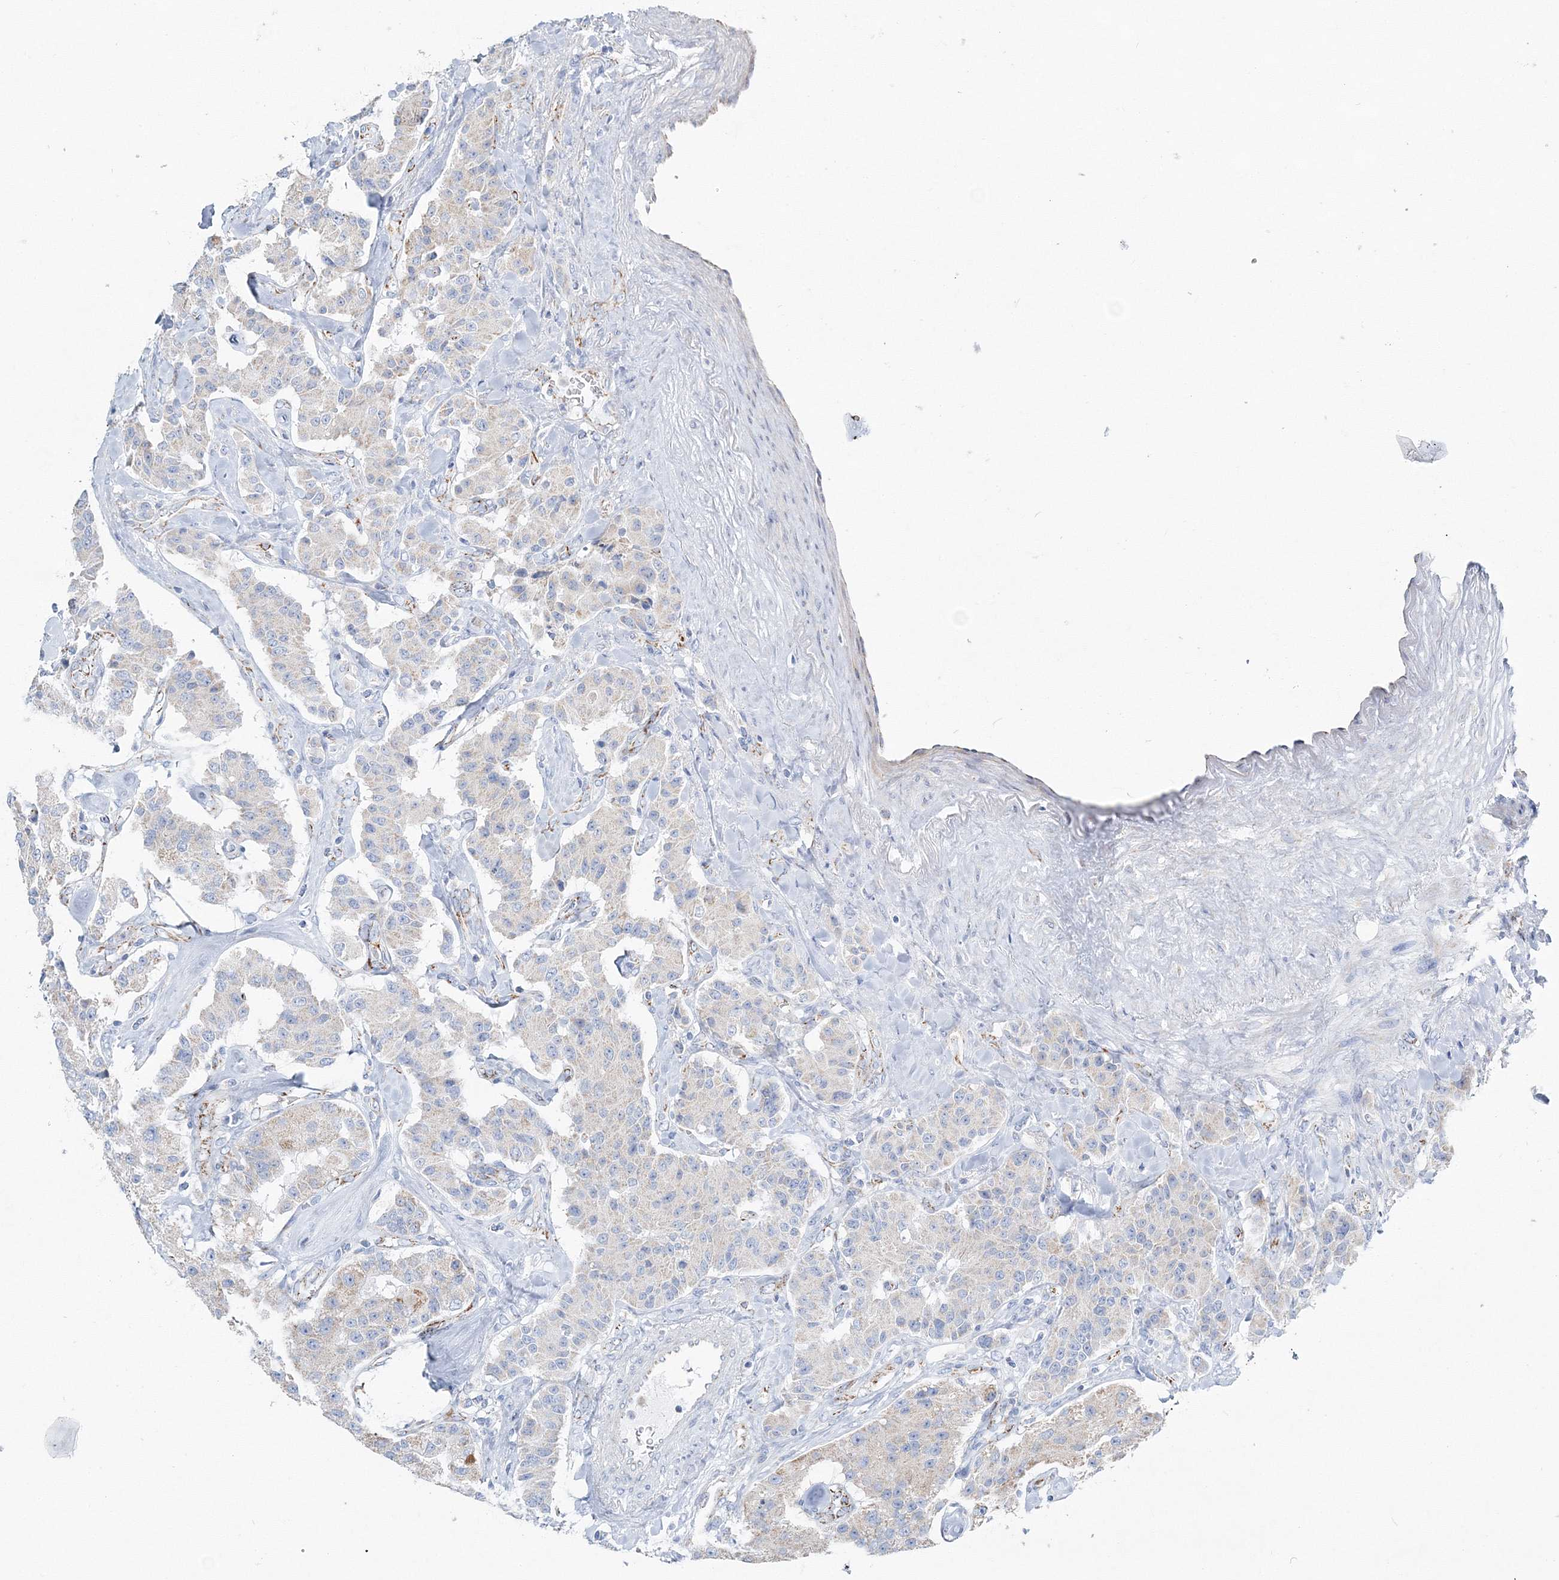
{"staining": {"intensity": "weak", "quantity": "25%-75%", "location": "cytoplasmic/membranous"}, "tissue": "carcinoid", "cell_type": "Tumor cells", "image_type": "cancer", "snomed": [{"axis": "morphology", "description": "Carcinoid, malignant, NOS"}, {"axis": "topography", "description": "Pancreas"}], "caption": "The micrograph displays immunohistochemical staining of malignant carcinoid. There is weak cytoplasmic/membranous staining is appreciated in about 25%-75% of tumor cells. The staining was performed using DAB to visualize the protein expression in brown, while the nuclei were stained in blue with hematoxylin (Magnification: 20x).", "gene": "HIBCH", "patient": {"sex": "male", "age": 41}}